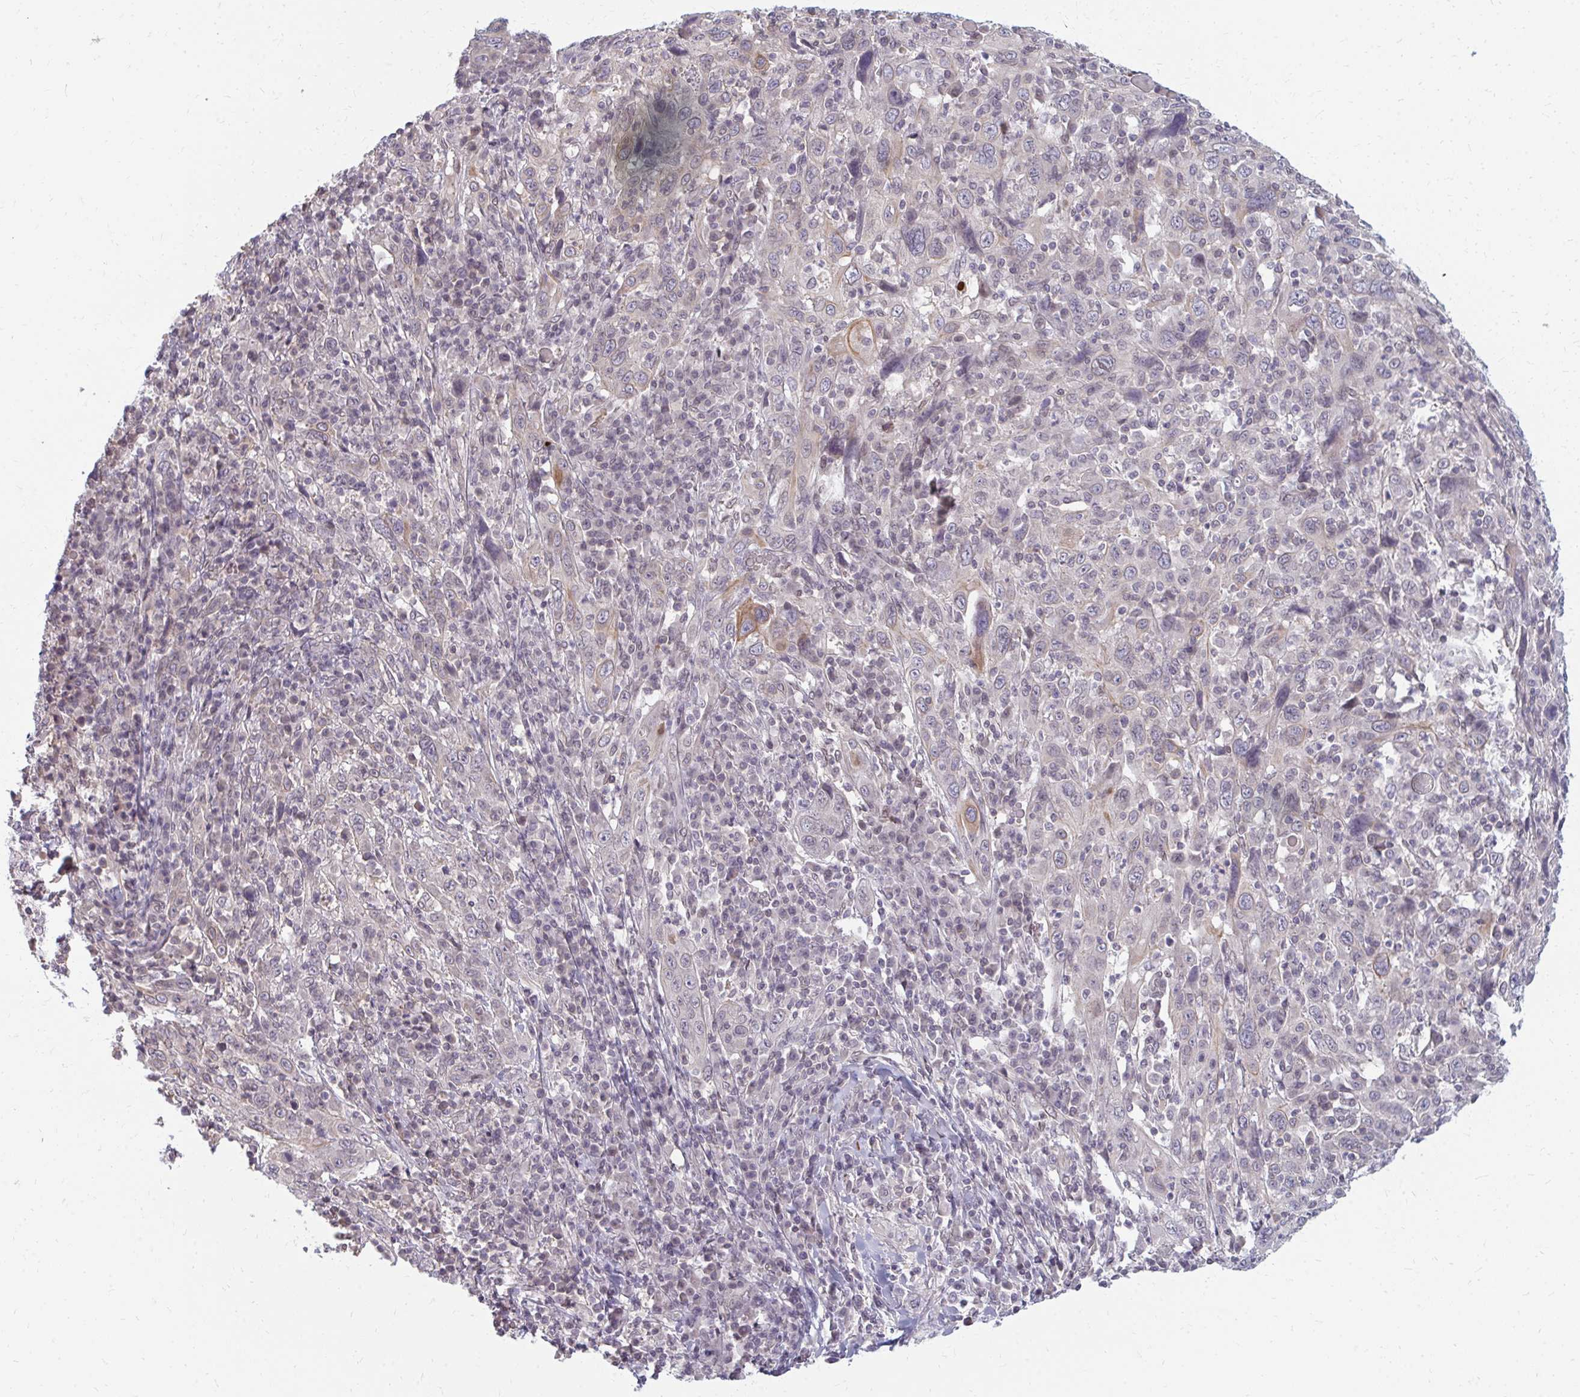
{"staining": {"intensity": "negative", "quantity": "none", "location": "none"}, "tissue": "cervical cancer", "cell_type": "Tumor cells", "image_type": "cancer", "snomed": [{"axis": "morphology", "description": "Squamous cell carcinoma, NOS"}, {"axis": "topography", "description": "Cervix"}], "caption": "The immunohistochemistry (IHC) micrograph has no significant staining in tumor cells of cervical cancer (squamous cell carcinoma) tissue. The staining was performed using DAB (3,3'-diaminobenzidine) to visualize the protein expression in brown, while the nuclei were stained in blue with hematoxylin (Magnification: 20x).", "gene": "GPC5", "patient": {"sex": "female", "age": 46}}